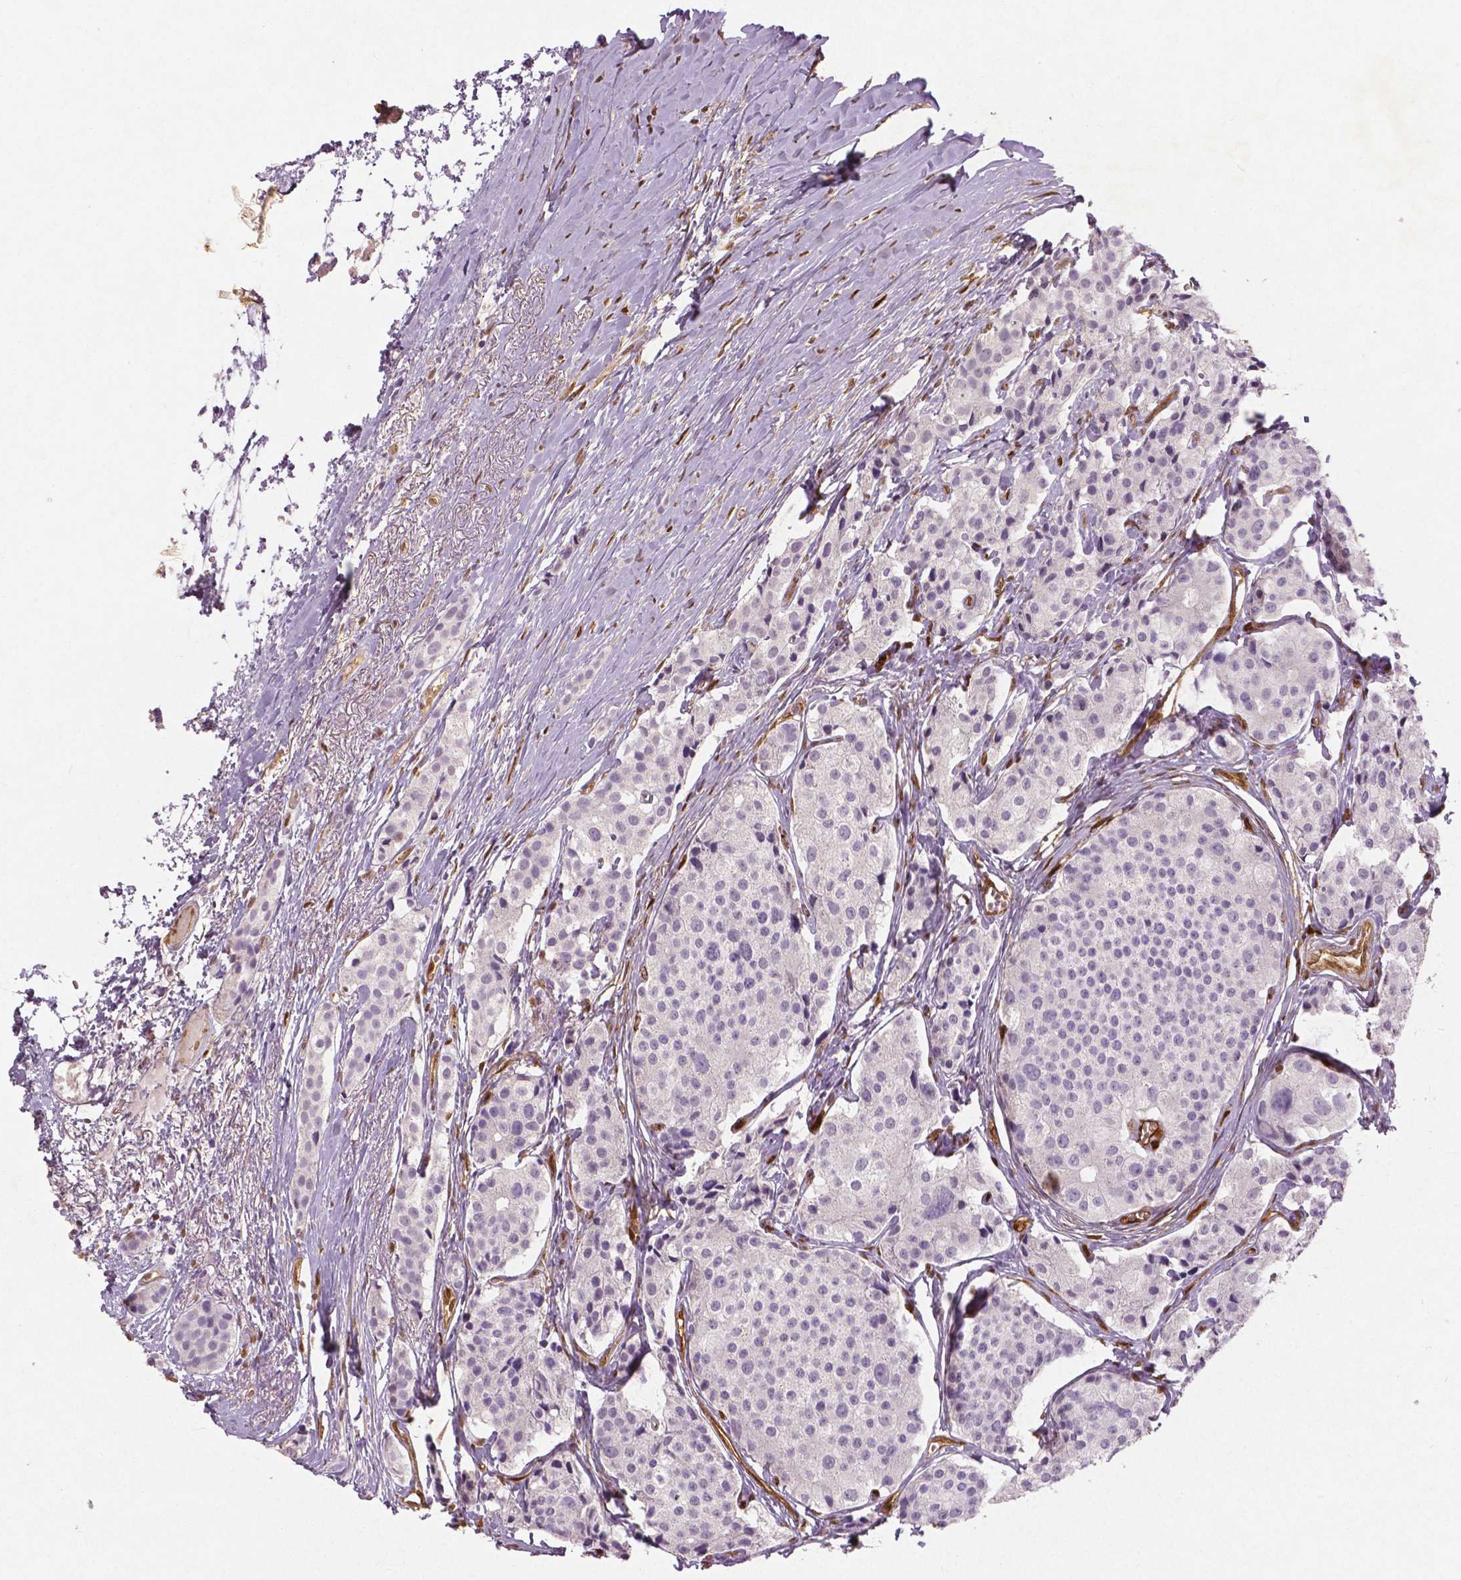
{"staining": {"intensity": "negative", "quantity": "none", "location": "none"}, "tissue": "carcinoid", "cell_type": "Tumor cells", "image_type": "cancer", "snomed": [{"axis": "morphology", "description": "Carcinoid, malignant, NOS"}, {"axis": "topography", "description": "Small intestine"}], "caption": "Tumor cells are negative for protein expression in human carcinoid.", "gene": "WWTR1", "patient": {"sex": "female", "age": 65}}